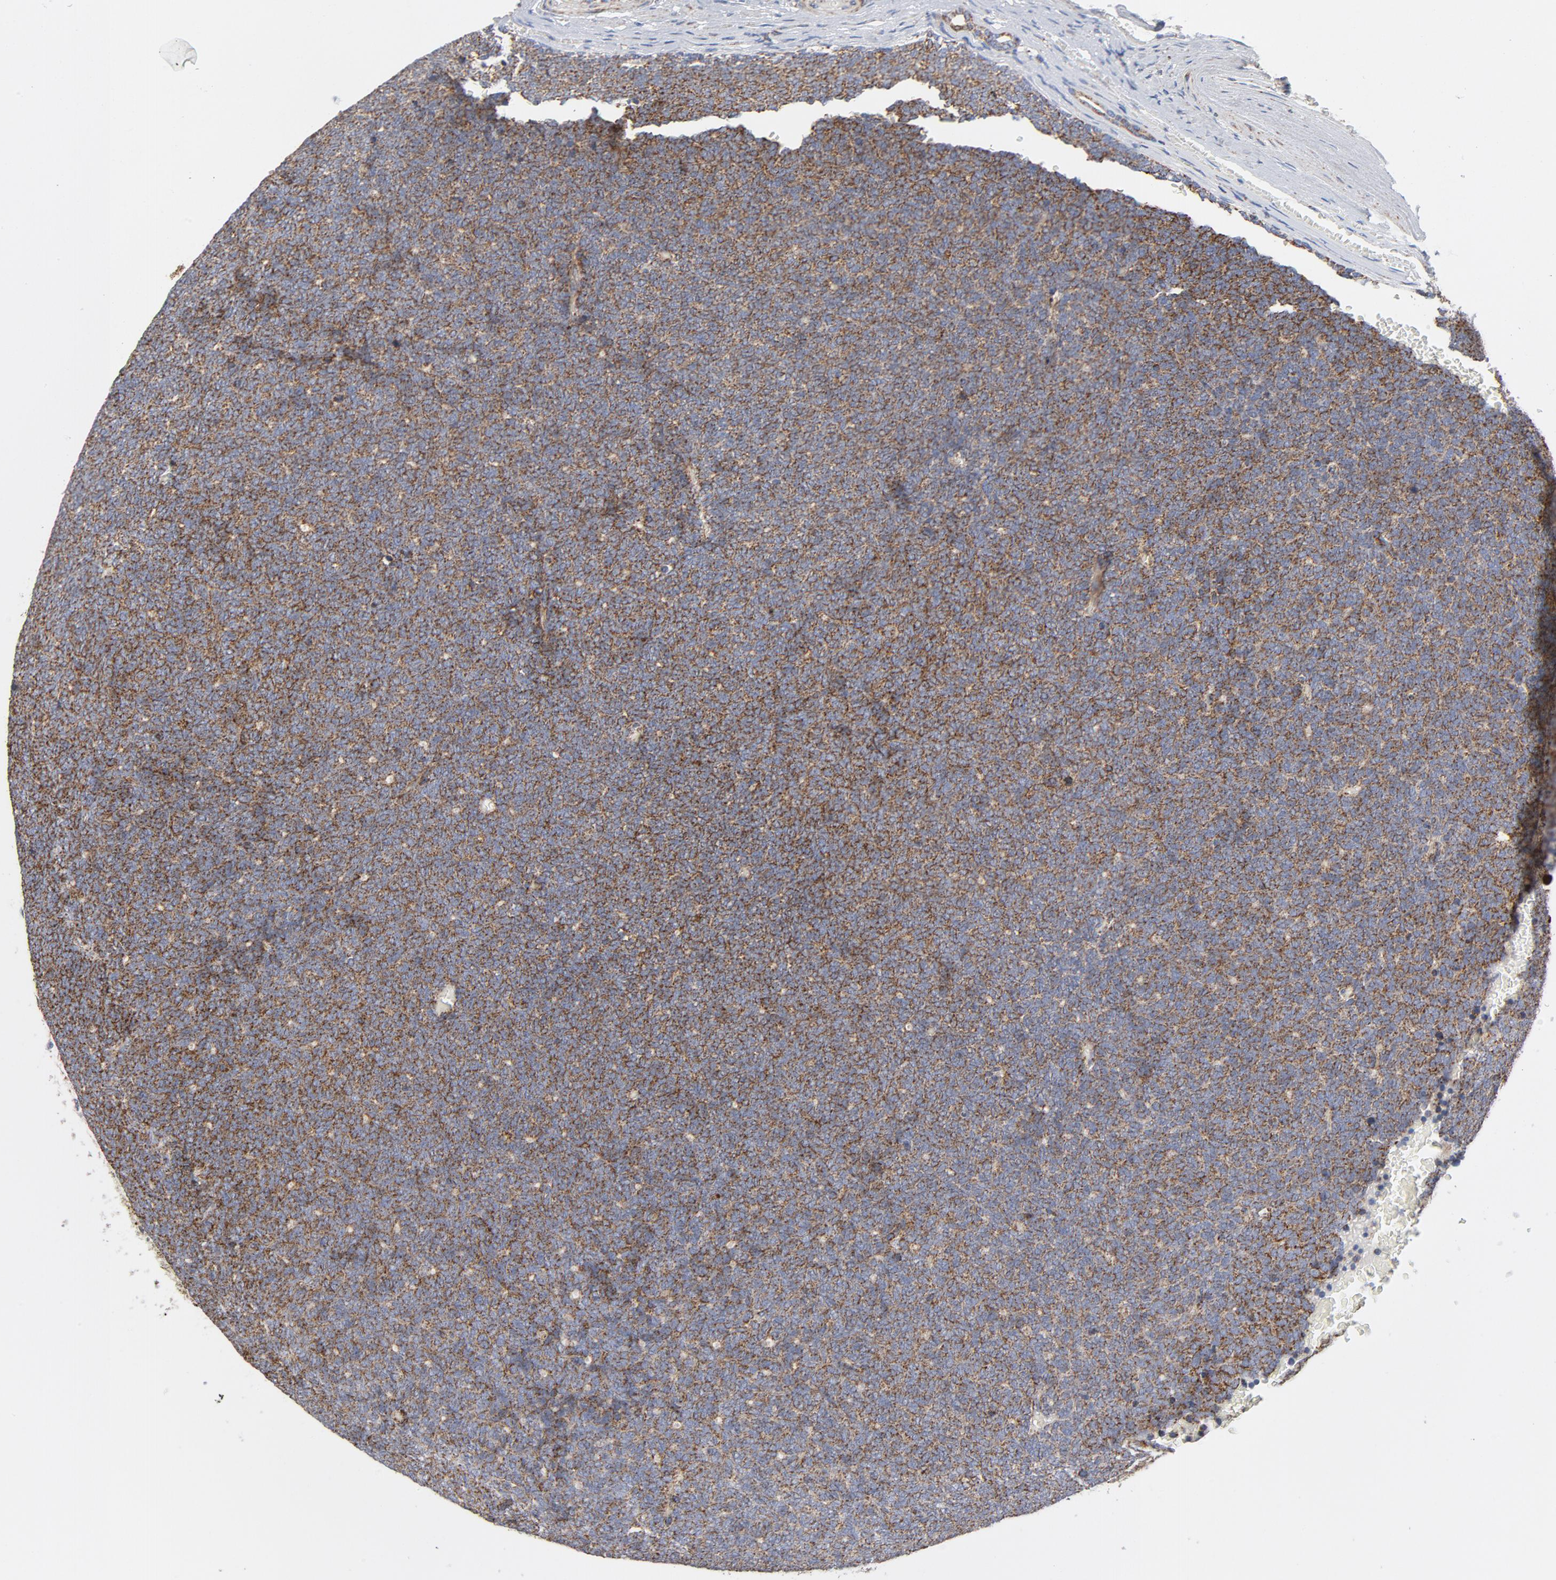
{"staining": {"intensity": "moderate", "quantity": ">75%", "location": "cytoplasmic/membranous"}, "tissue": "renal cancer", "cell_type": "Tumor cells", "image_type": "cancer", "snomed": [{"axis": "morphology", "description": "Neoplasm, malignant, NOS"}, {"axis": "topography", "description": "Kidney"}], "caption": "Immunohistochemical staining of human renal neoplasm (malignant) shows medium levels of moderate cytoplasmic/membranous positivity in approximately >75% of tumor cells. Using DAB (3,3'-diaminobenzidine) (brown) and hematoxylin (blue) stains, captured at high magnification using brightfield microscopy.", "gene": "CYCS", "patient": {"sex": "male", "age": 28}}